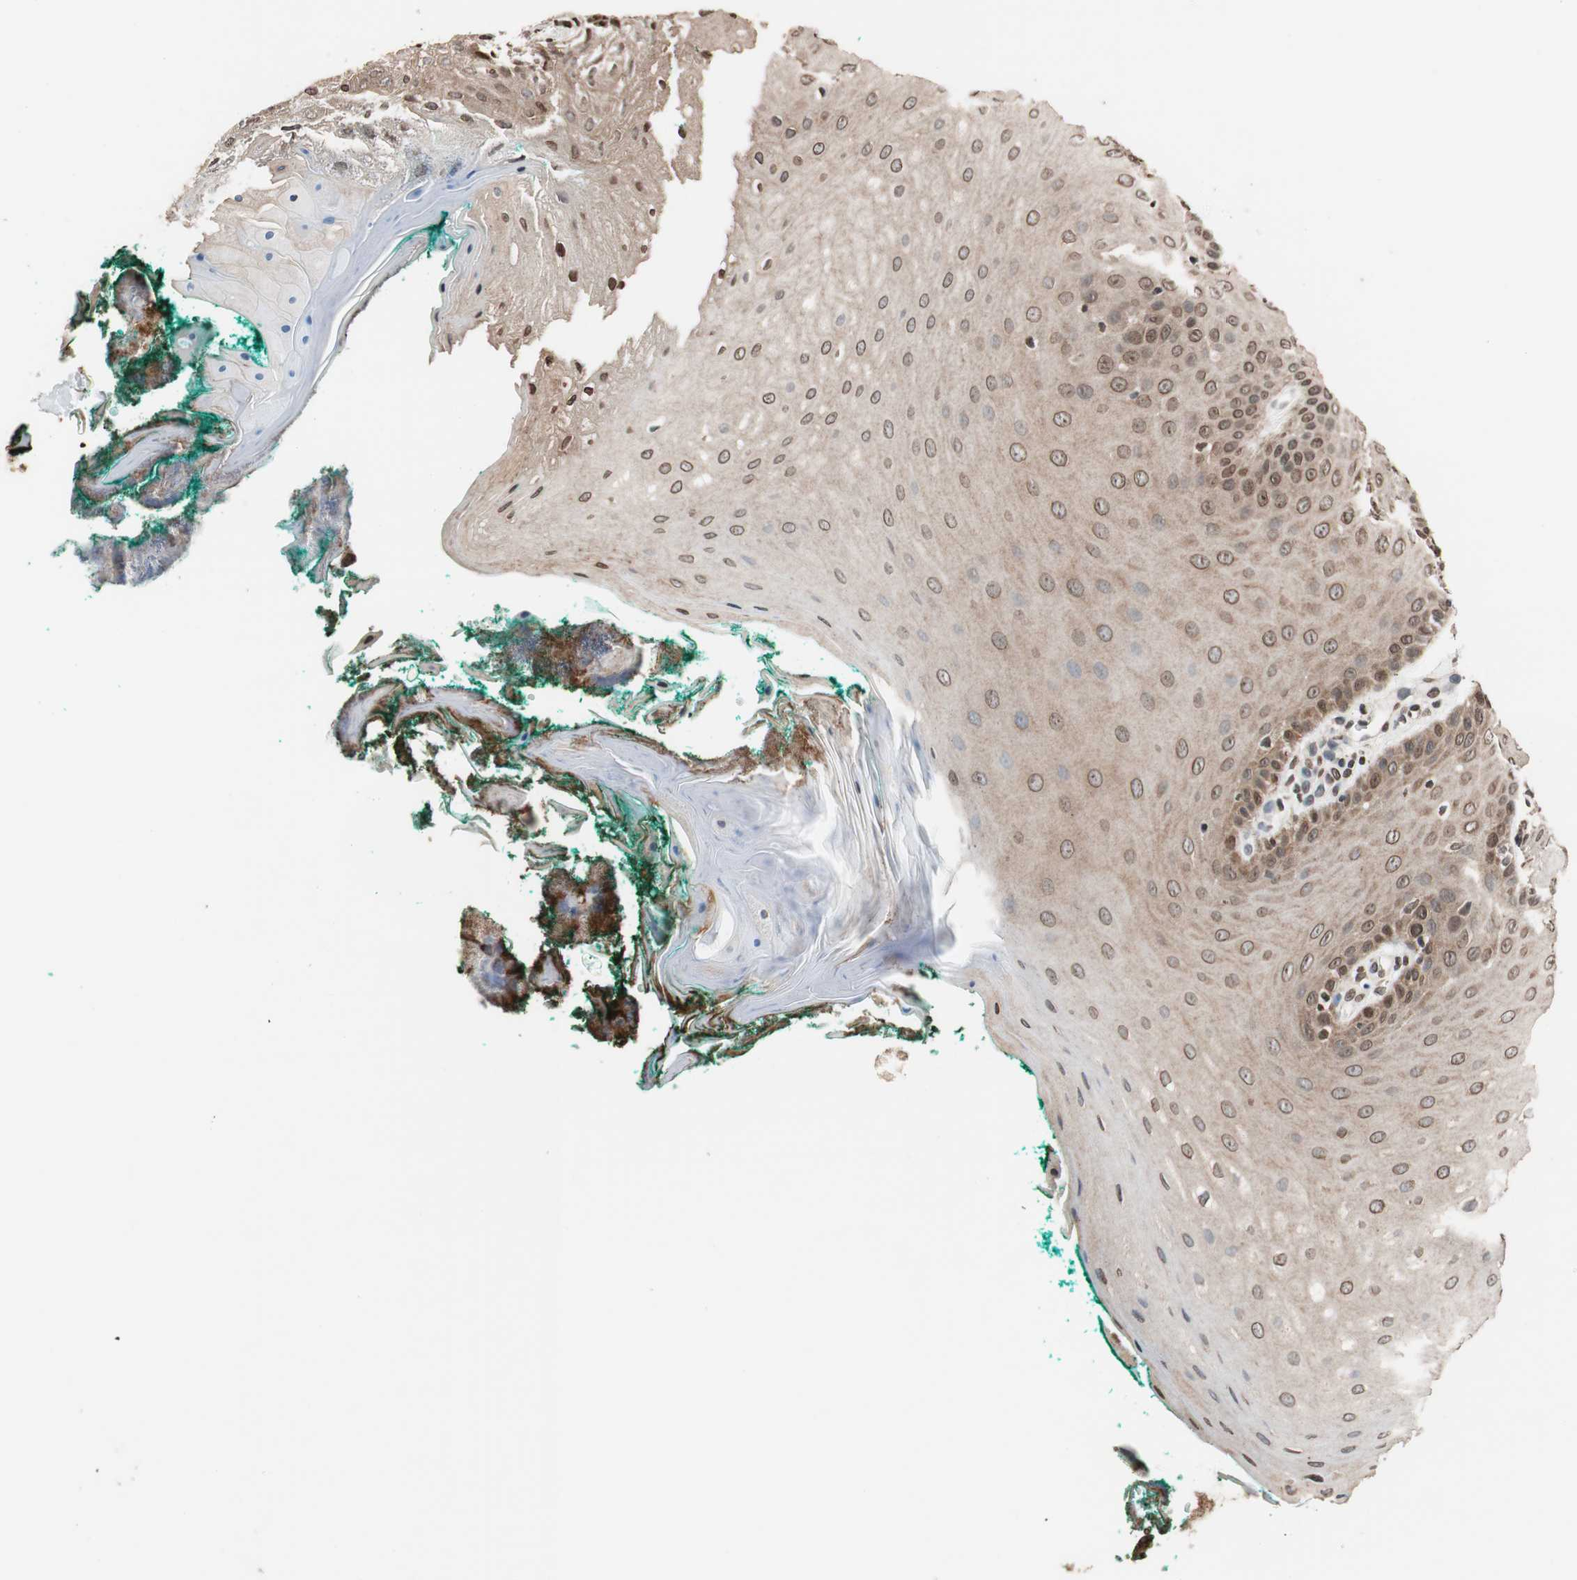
{"staining": {"intensity": "moderate", "quantity": "25%-75%", "location": "cytoplasmic/membranous,nuclear"}, "tissue": "oral mucosa", "cell_type": "Squamous epithelial cells", "image_type": "normal", "snomed": [{"axis": "morphology", "description": "Normal tissue, NOS"}, {"axis": "topography", "description": "Skeletal muscle"}, {"axis": "topography", "description": "Oral tissue"}], "caption": "Squamous epithelial cells display medium levels of moderate cytoplasmic/membranous,nuclear staining in approximately 25%-75% of cells in unremarkable oral mucosa. The staining was performed using DAB (3,3'-diaminobenzidine) to visualize the protein expression in brown, while the nuclei were stained in blue with hematoxylin (Magnification: 20x).", "gene": "RFC1", "patient": {"sex": "male", "age": 58}}